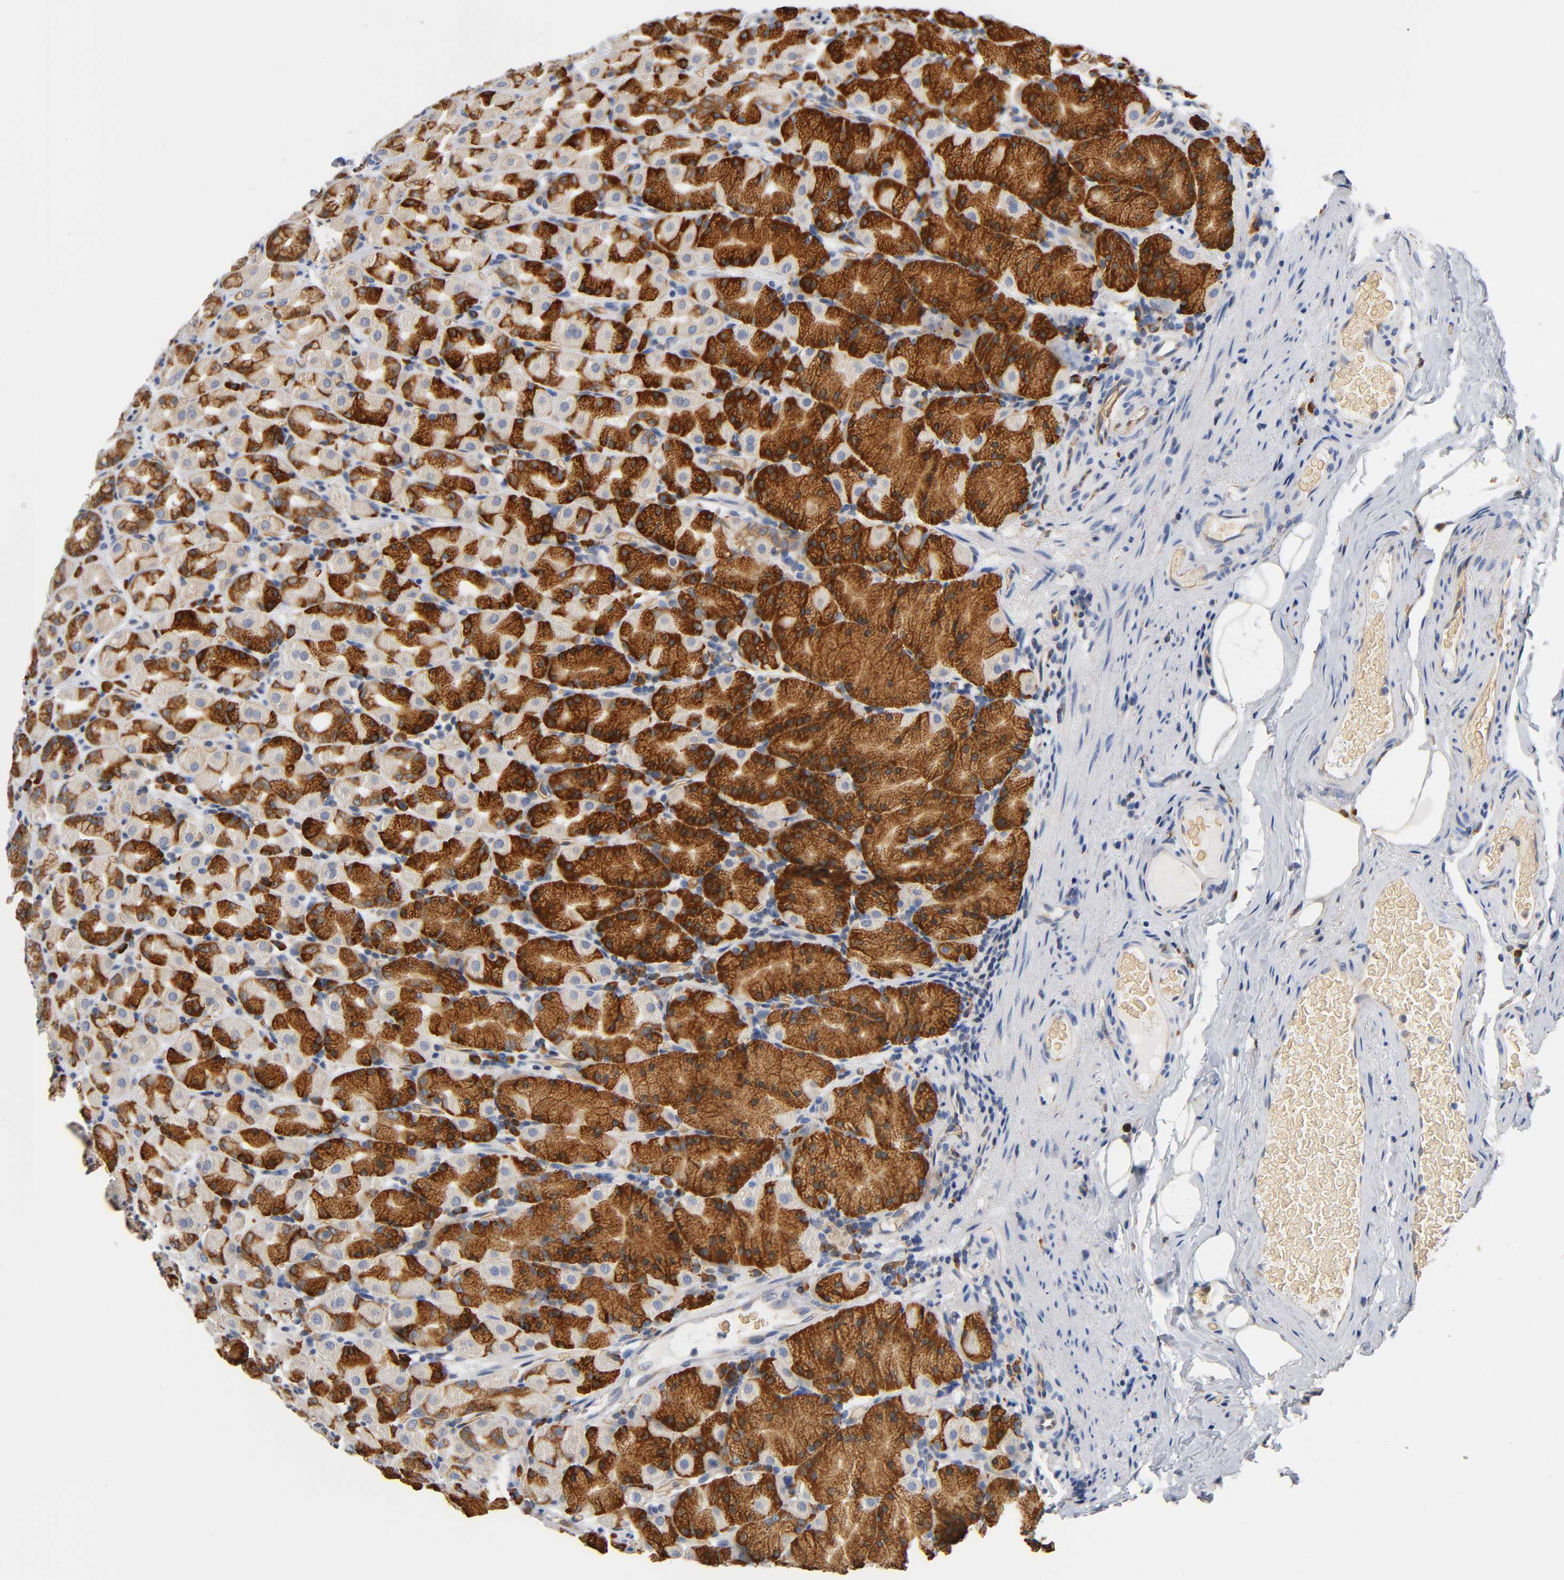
{"staining": {"intensity": "strong", "quantity": ">75%", "location": "cytoplasmic/membranous"}, "tissue": "stomach", "cell_type": "Glandular cells", "image_type": "normal", "snomed": [{"axis": "morphology", "description": "Normal tissue, NOS"}, {"axis": "topography", "description": "Stomach, upper"}], "caption": "DAB immunohistochemical staining of normal human stomach shows strong cytoplasmic/membranous protein staining in approximately >75% of glandular cells.", "gene": "UCKL1", "patient": {"sex": "male", "age": 68}}